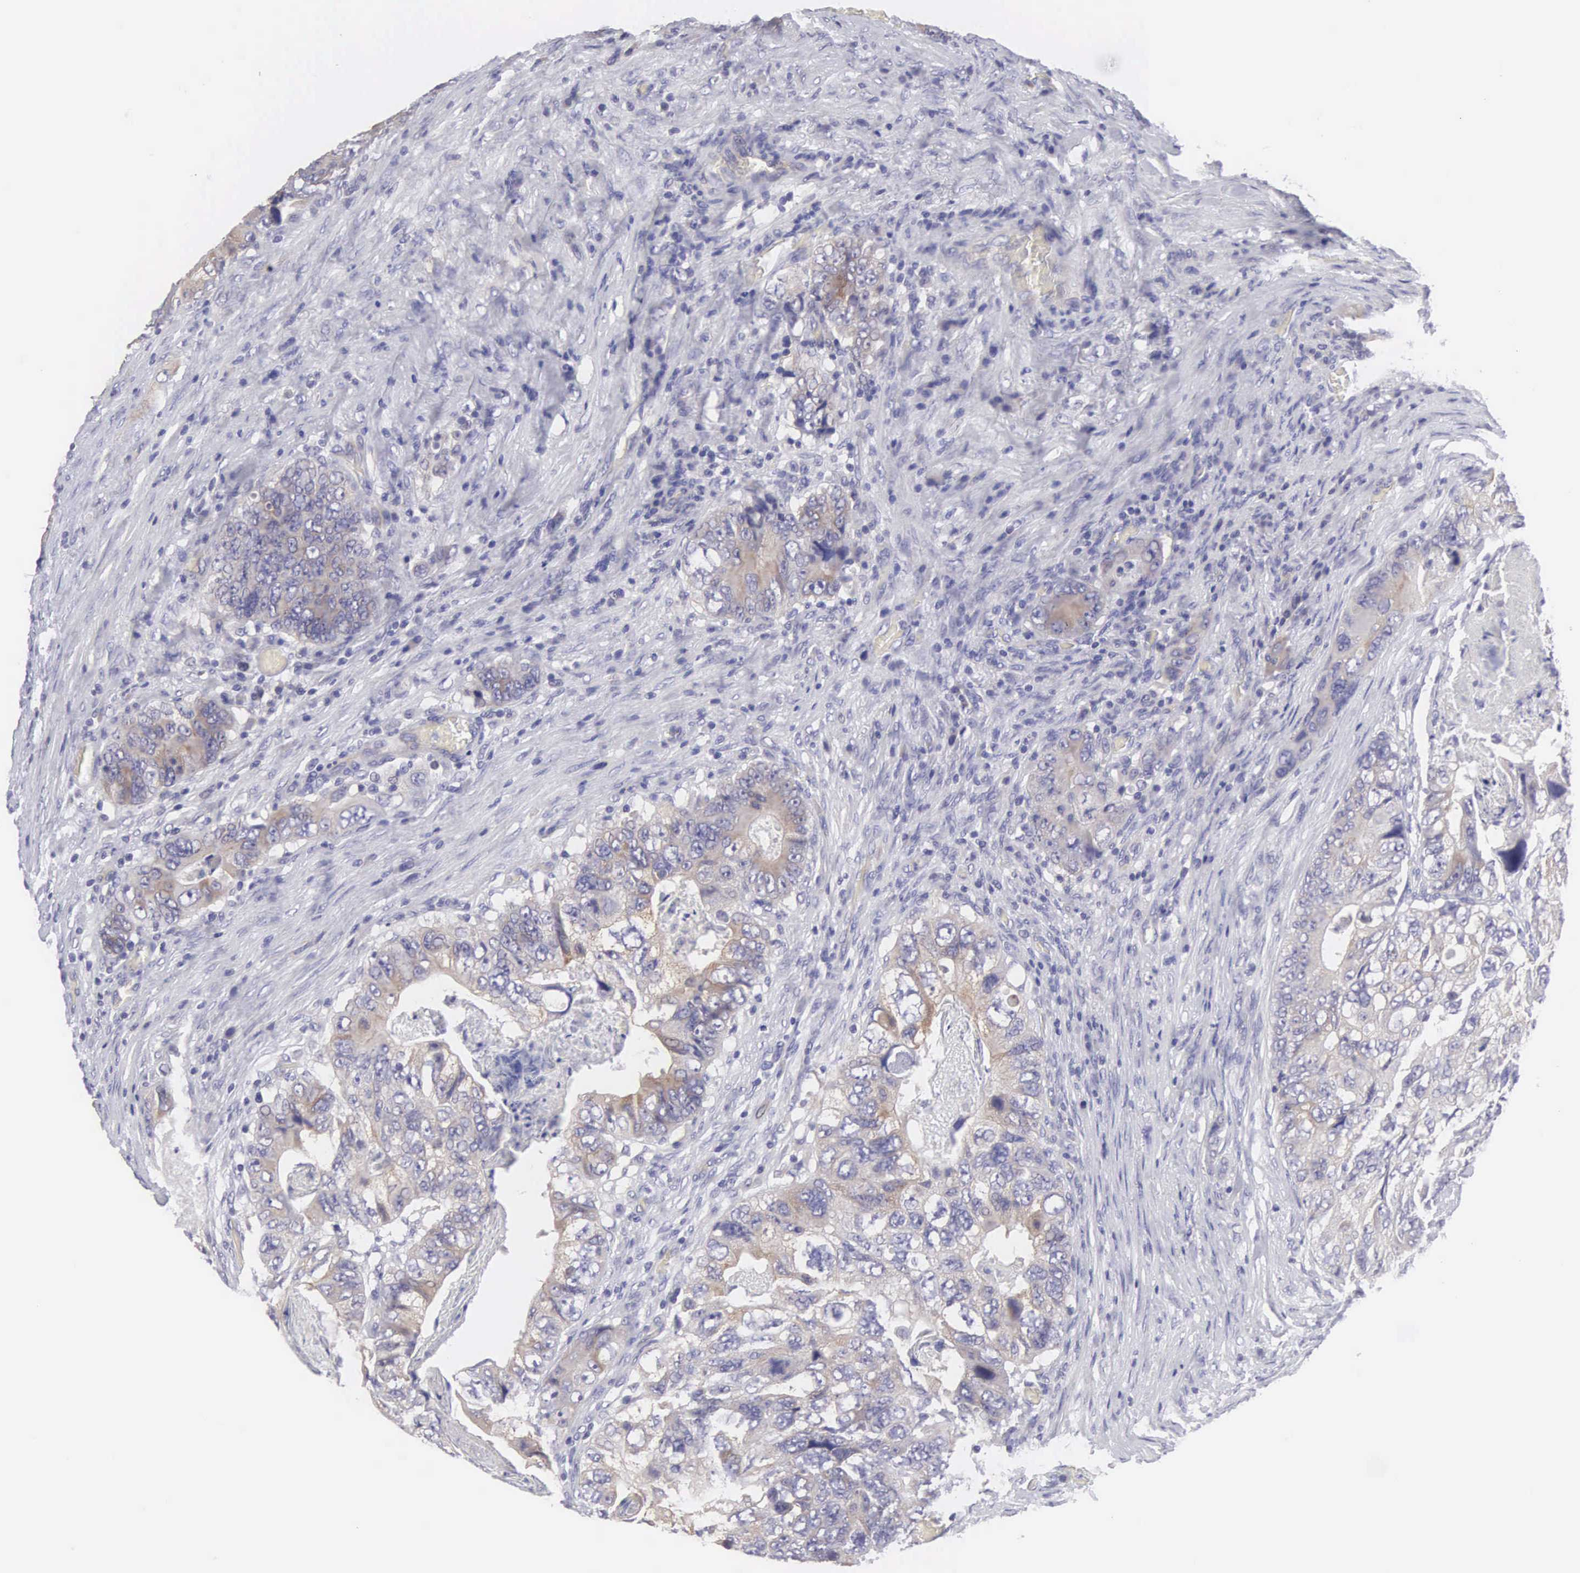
{"staining": {"intensity": "weak", "quantity": "<25%", "location": "cytoplasmic/membranous"}, "tissue": "colorectal cancer", "cell_type": "Tumor cells", "image_type": "cancer", "snomed": [{"axis": "morphology", "description": "Adenocarcinoma, NOS"}, {"axis": "topography", "description": "Rectum"}], "caption": "Tumor cells show no significant protein staining in colorectal cancer (adenocarcinoma). (Stains: DAB immunohistochemistry (IHC) with hematoxylin counter stain, Microscopy: brightfield microscopy at high magnification).", "gene": "SLITRK4", "patient": {"sex": "female", "age": 82}}